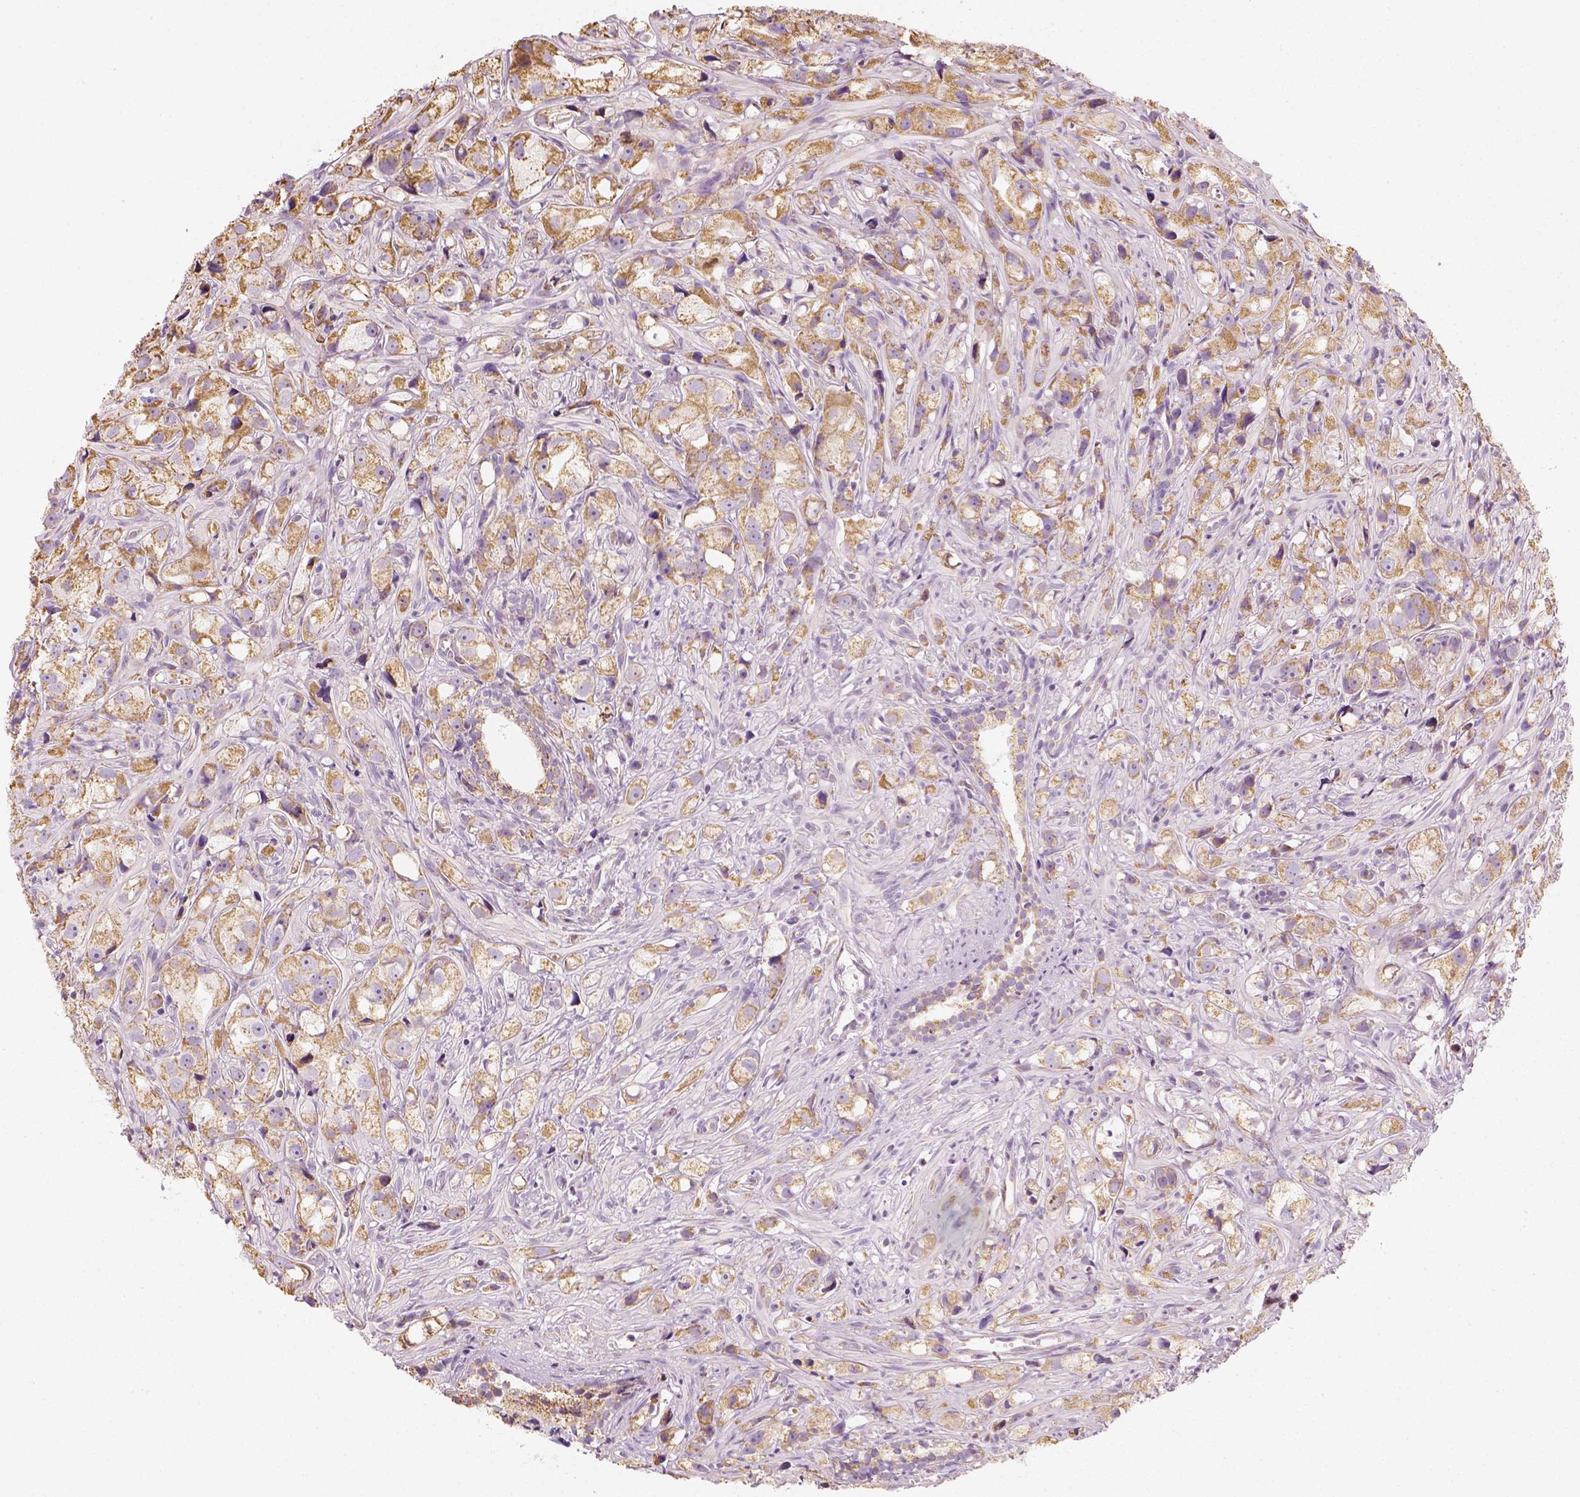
{"staining": {"intensity": "moderate", "quantity": ">75%", "location": "cytoplasmic/membranous"}, "tissue": "prostate cancer", "cell_type": "Tumor cells", "image_type": "cancer", "snomed": [{"axis": "morphology", "description": "Adenocarcinoma, High grade"}, {"axis": "topography", "description": "Prostate"}], "caption": "DAB immunohistochemical staining of prostate high-grade adenocarcinoma reveals moderate cytoplasmic/membranous protein expression in about >75% of tumor cells. Using DAB (brown) and hematoxylin (blue) stains, captured at high magnification using brightfield microscopy.", "gene": "LCA5", "patient": {"sex": "male", "age": 75}}